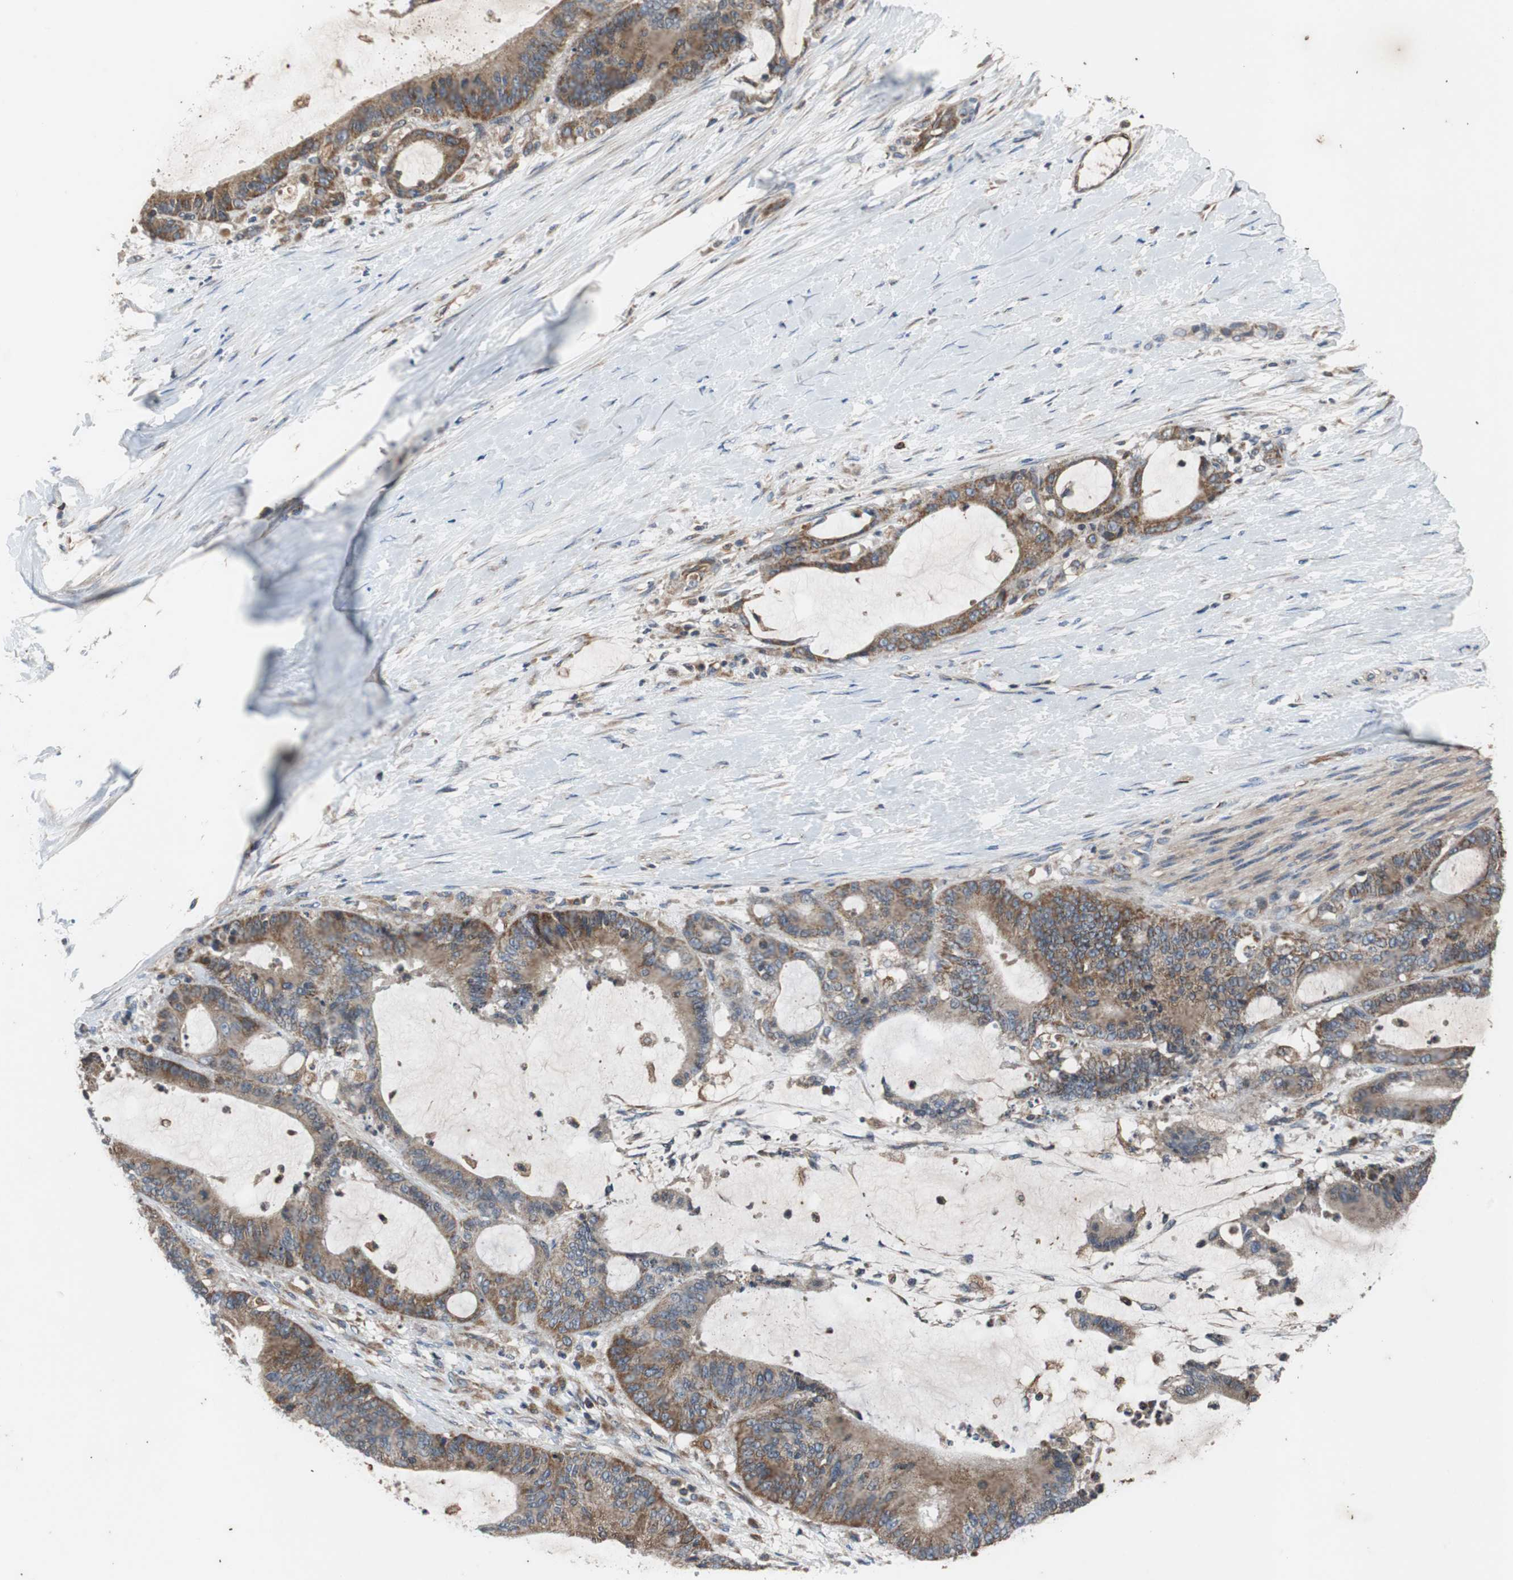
{"staining": {"intensity": "moderate", "quantity": ">75%", "location": "cytoplasmic/membranous"}, "tissue": "liver cancer", "cell_type": "Tumor cells", "image_type": "cancer", "snomed": [{"axis": "morphology", "description": "Cholangiocarcinoma"}, {"axis": "topography", "description": "Liver"}], "caption": "This photomicrograph exhibits liver cholangiocarcinoma stained with IHC to label a protein in brown. The cytoplasmic/membranous of tumor cells show moderate positivity for the protein. Nuclei are counter-stained blue.", "gene": "ACTR3", "patient": {"sex": "female", "age": 73}}